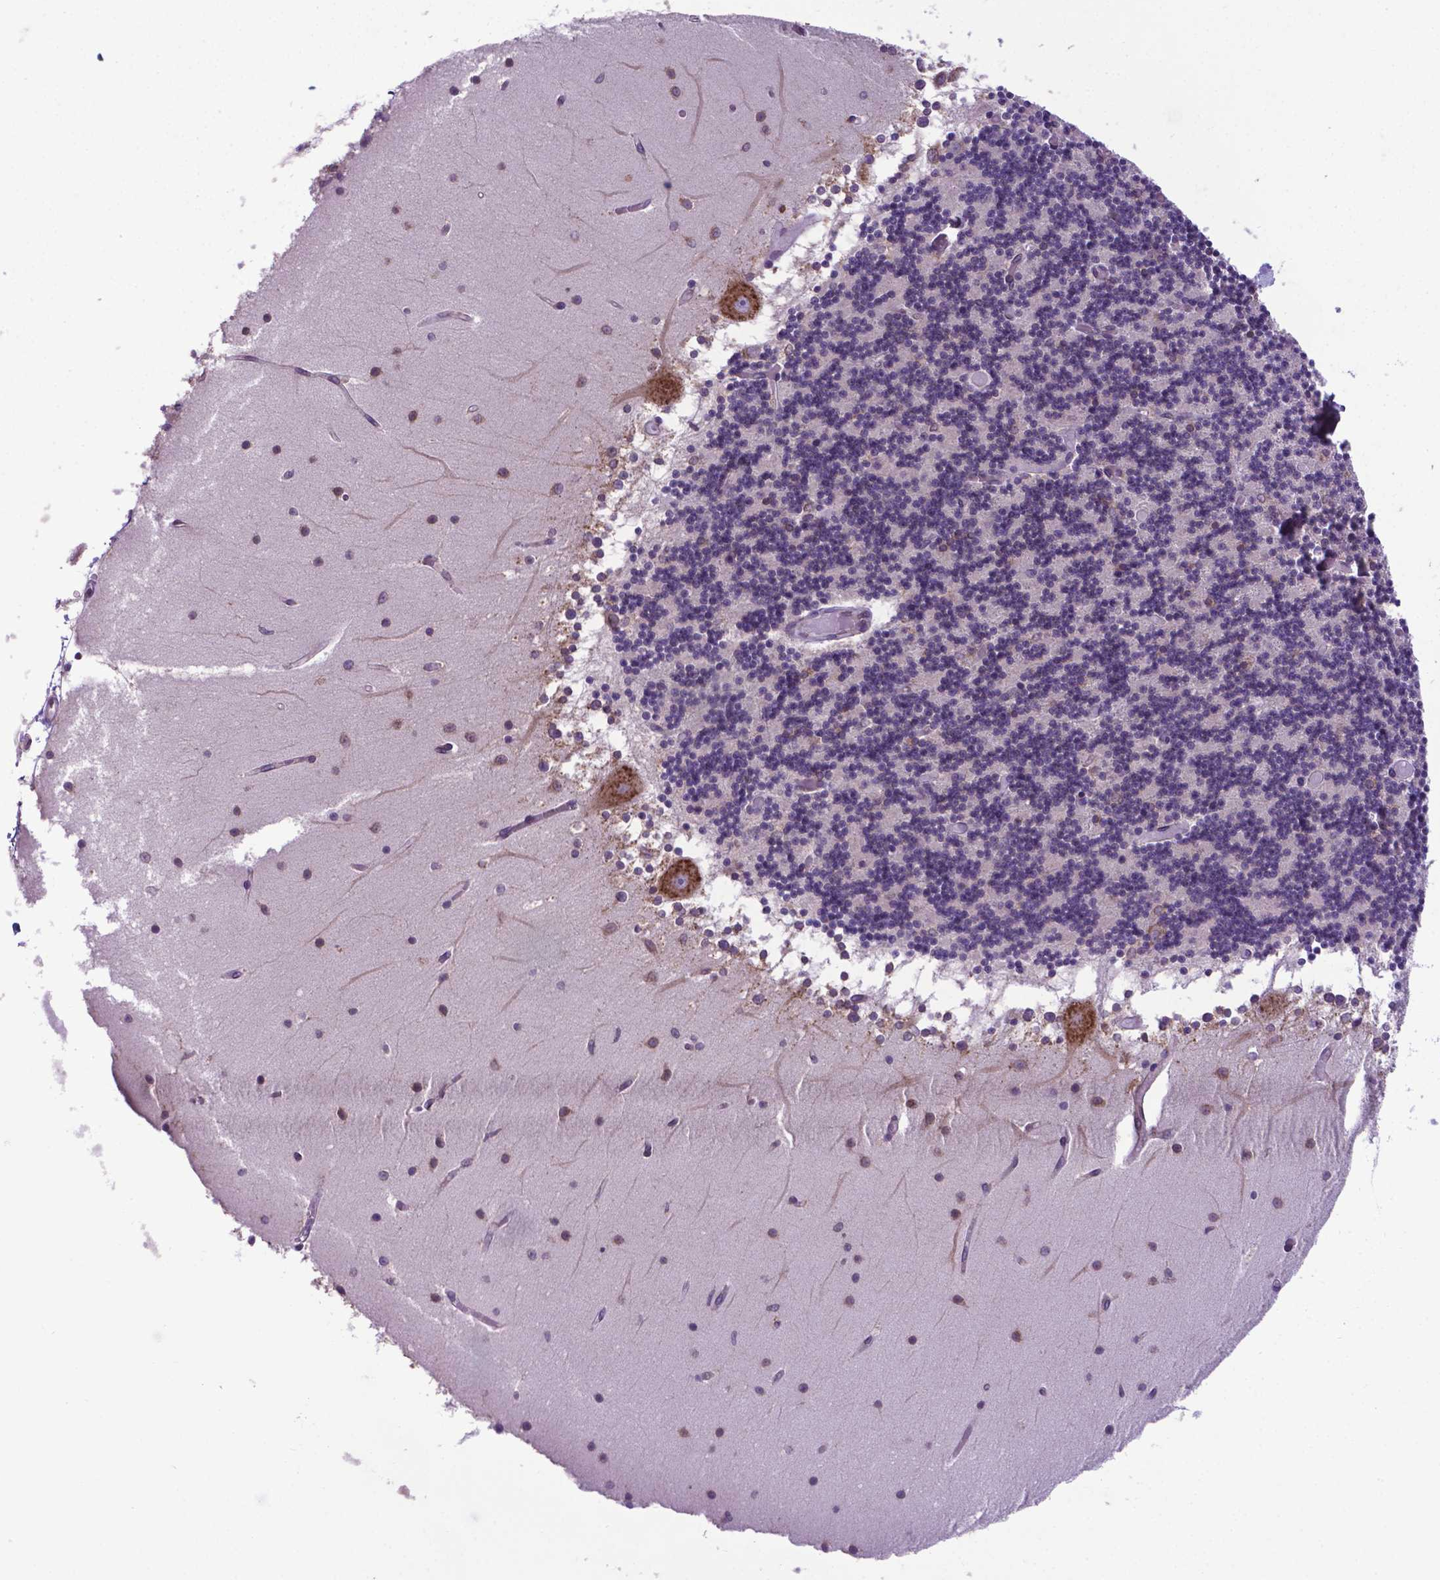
{"staining": {"intensity": "weak", "quantity": "<25%", "location": "cytoplasmic/membranous"}, "tissue": "cerebellum", "cell_type": "Cells in granular layer", "image_type": "normal", "snomed": [{"axis": "morphology", "description": "Normal tissue, NOS"}, {"axis": "topography", "description": "Cerebellum"}], "caption": "Immunohistochemistry of normal human cerebellum displays no expression in cells in granular layer. Brightfield microscopy of immunohistochemistry stained with DAB (brown) and hematoxylin (blue), captured at high magnification.", "gene": "ENSG00000269590", "patient": {"sex": "female", "age": 28}}